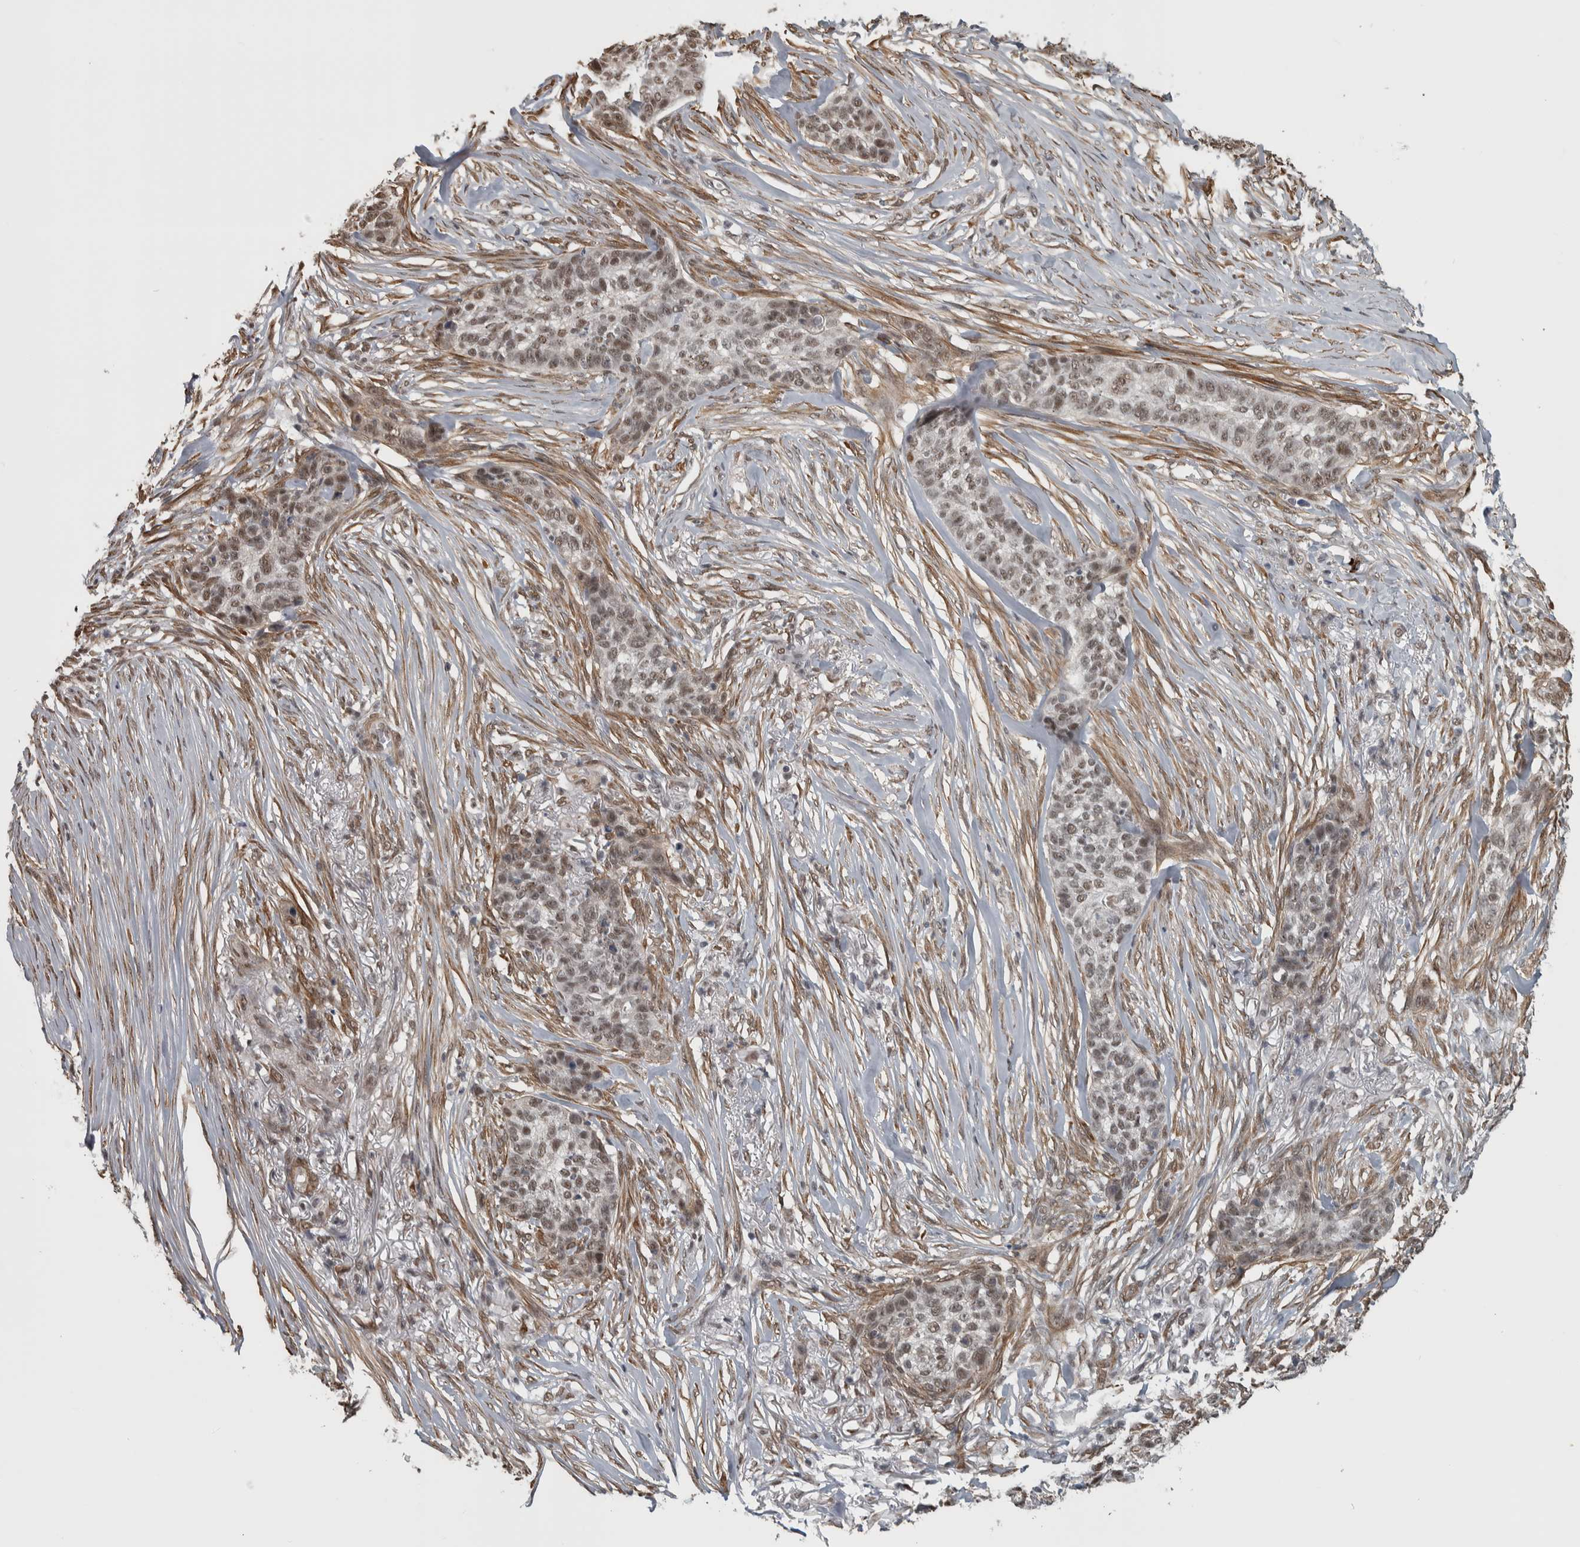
{"staining": {"intensity": "weak", "quantity": "25%-75%", "location": "nuclear"}, "tissue": "skin cancer", "cell_type": "Tumor cells", "image_type": "cancer", "snomed": [{"axis": "morphology", "description": "Basal cell carcinoma"}, {"axis": "topography", "description": "Skin"}], "caption": "Protein expression analysis of human skin basal cell carcinoma reveals weak nuclear expression in about 25%-75% of tumor cells.", "gene": "DDX42", "patient": {"sex": "male", "age": 85}}